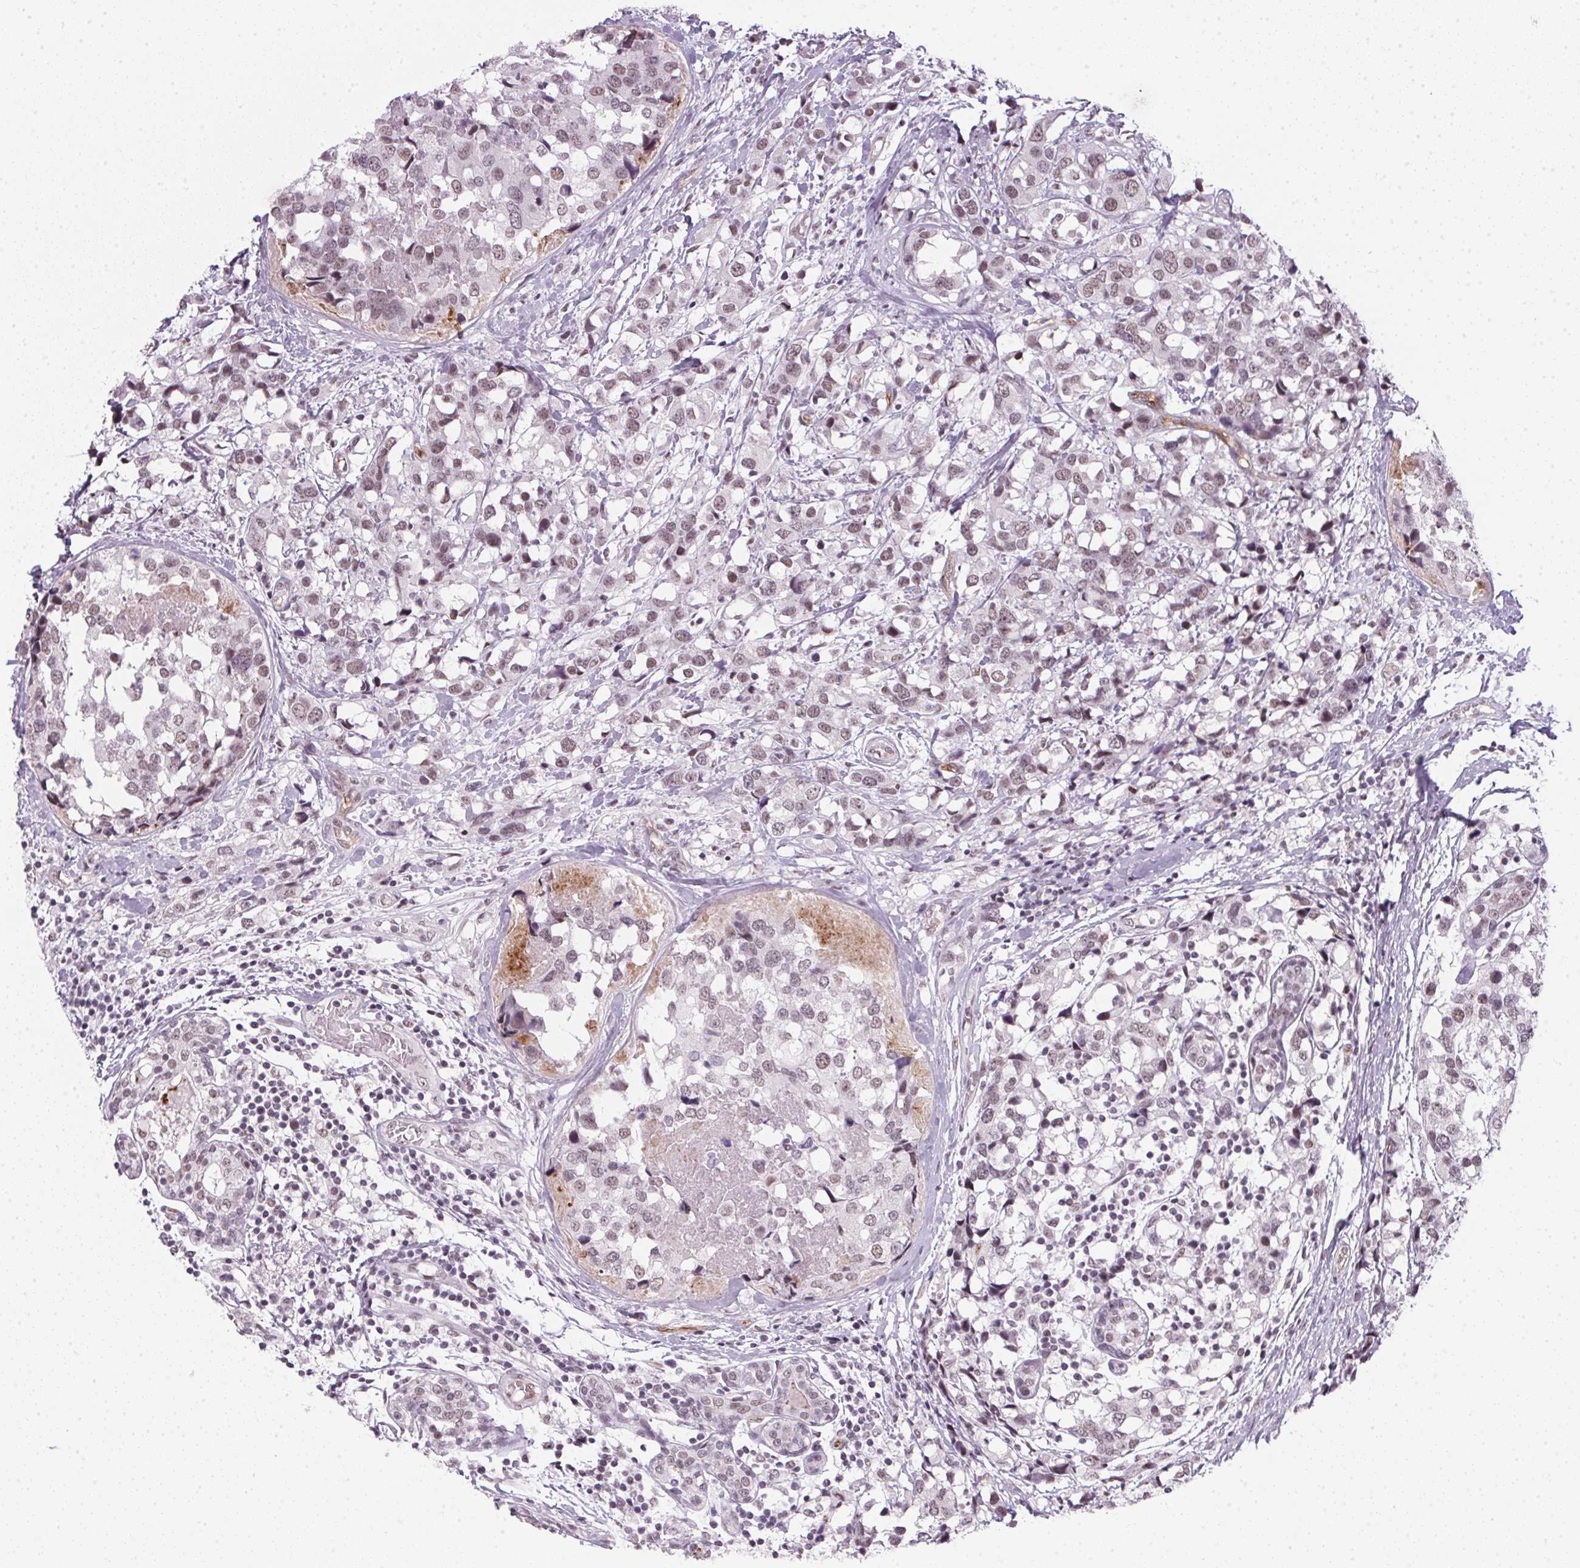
{"staining": {"intensity": "weak", "quantity": ">75%", "location": "nuclear"}, "tissue": "breast cancer", "cell_type": "Tumor cells", "image_type": "cancer", "snomed": [{"axis": "morphology", "description": "Lobular carcinoma"}, {"axis": "topography", "description": "Breast"}], "caption": "Immunohistochemistry of human breast cancer (lobular carcinoma) demonstrates low levels of weak nuclear staining in approximately >75% of tumor cells.", "gene": "SRSF7", "patient": {"sex": "female", "age": 59}}